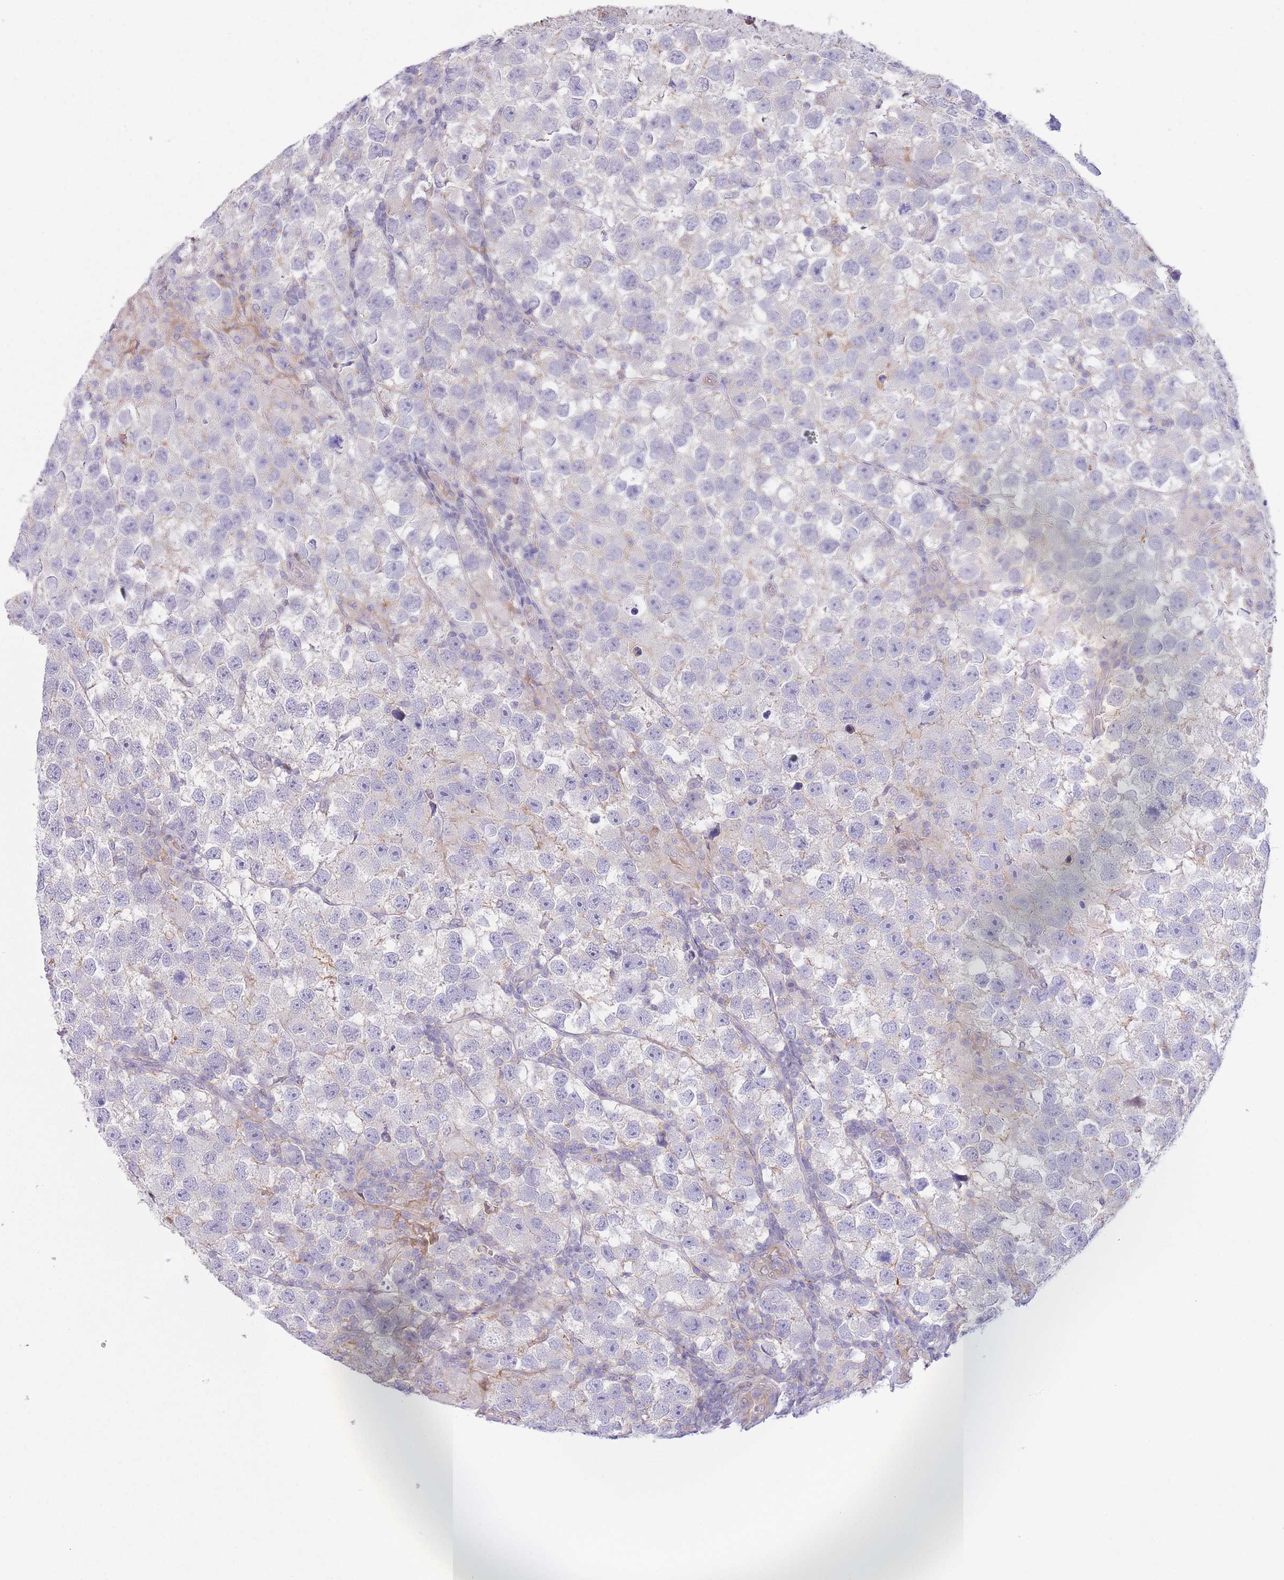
{"staining": {"intensity": "negative", "quantity": "none", "location": "none"}, "tissue": "testis cancer", "cell_type": "Tumor cells", "image_type": "cancer", "snomed": [{"axis": "morphology", "description": "Seminoma, NOS"}, {"axis": "topography", "description": "Testis"}], "caption": "Photomicrograph shows no protein positivity in tumor cells of seminoma (testis) tissue.", "gene": "C9orf152", "patient": {"sex": "male", "age": 26}}